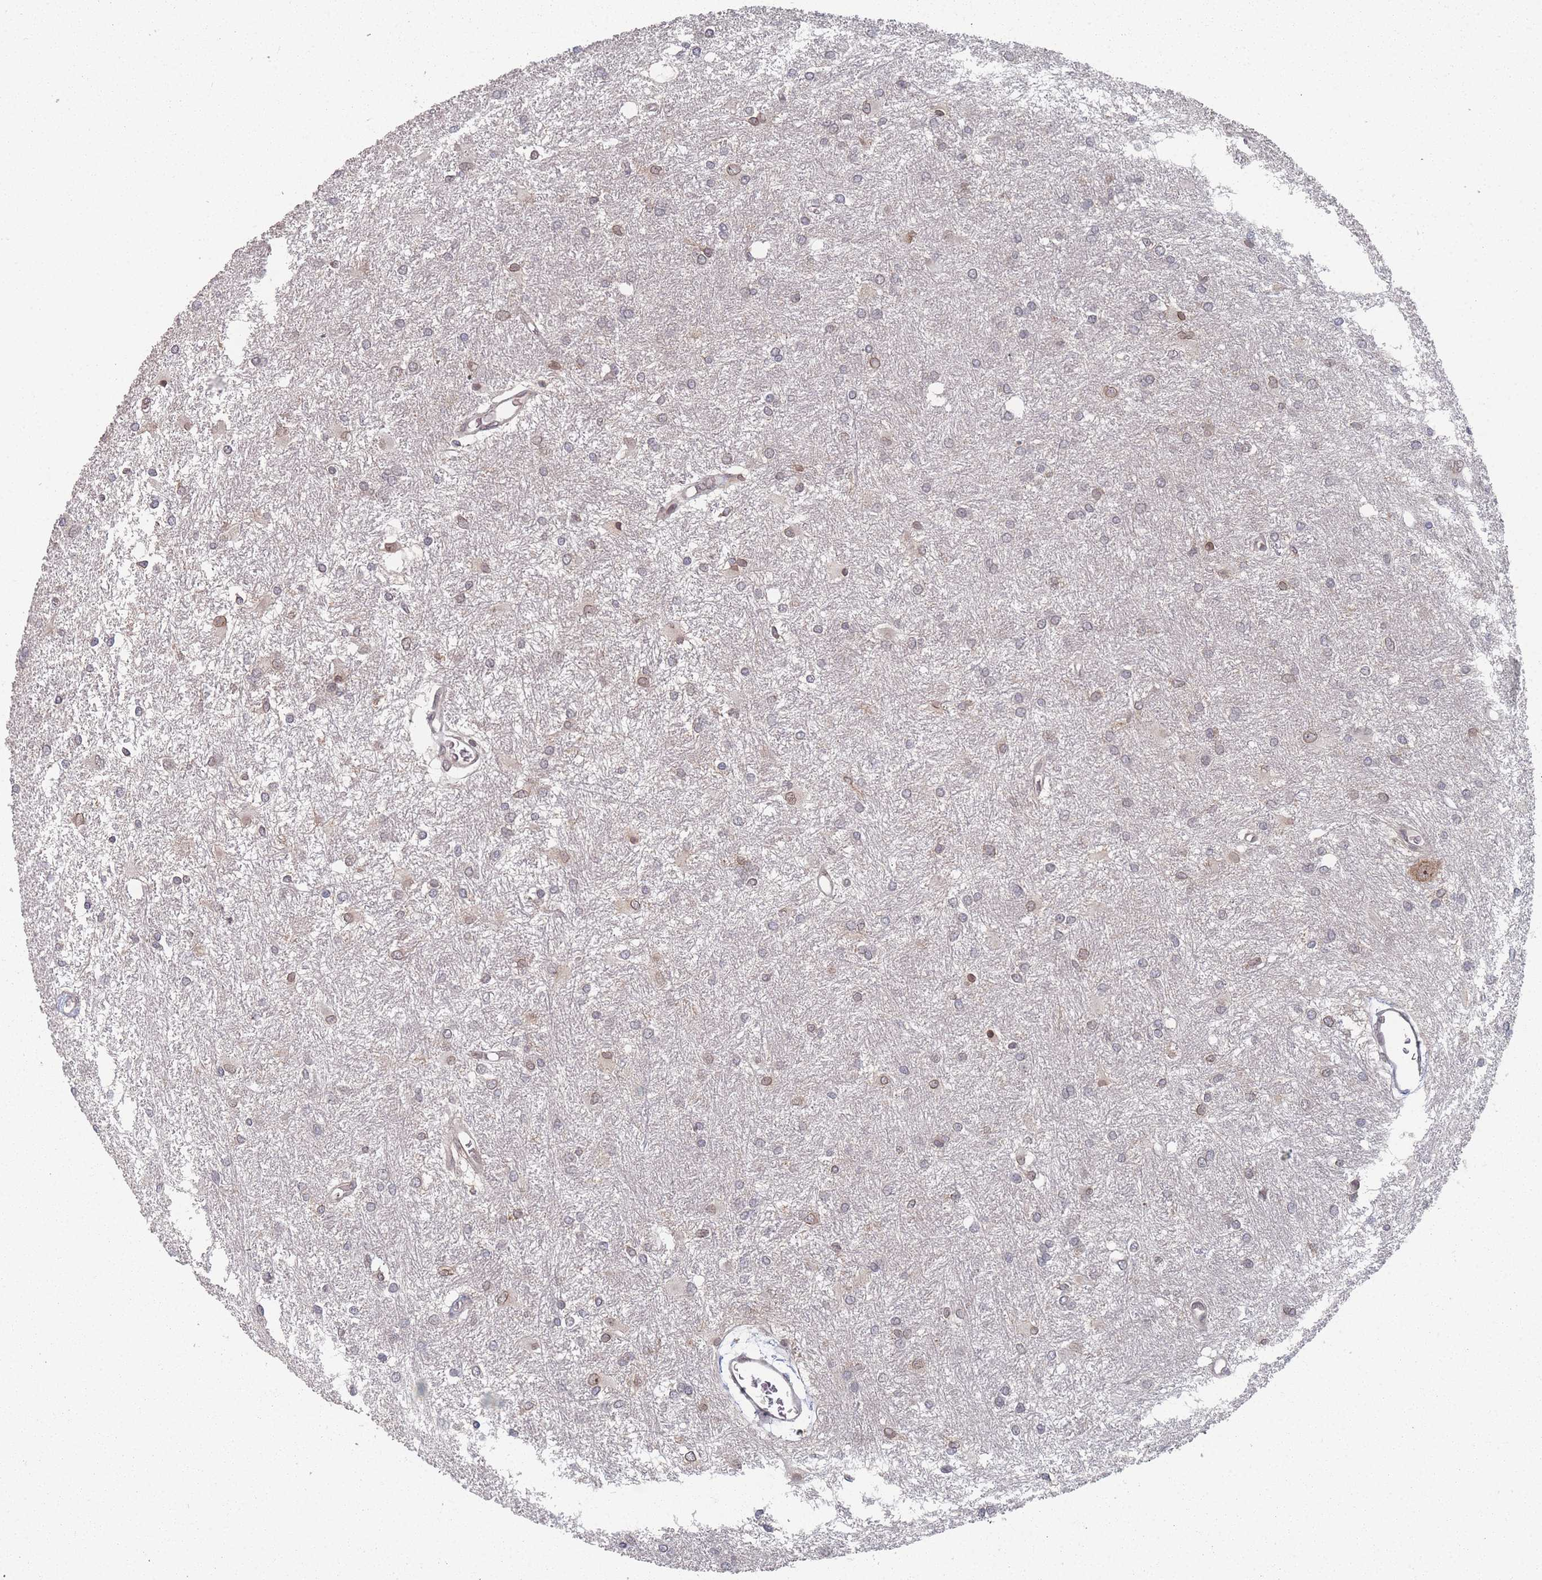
{"staining": {"intensity": "weak", "quantity": "25%-75%", "location": "cytoplasmic/membranous,nuclear"}, "tissue": "glioma", "cell_type": "Tumor cells", "image_type": "cancer", "snomed": [{"axis": "morphology", "description": "Glioma, malignant, High grade"}, {"axis": "topography", "description": "Brain"}], "caption": "Glioma stained with immunohistochemistry (IHC) exhibits weak cytoplasmic/membranous and nuclear positivity in approximately 25%-75% of tumor cells.", "gene": "TBC1D25", "patient": {"sex": "female", "age": 50}}